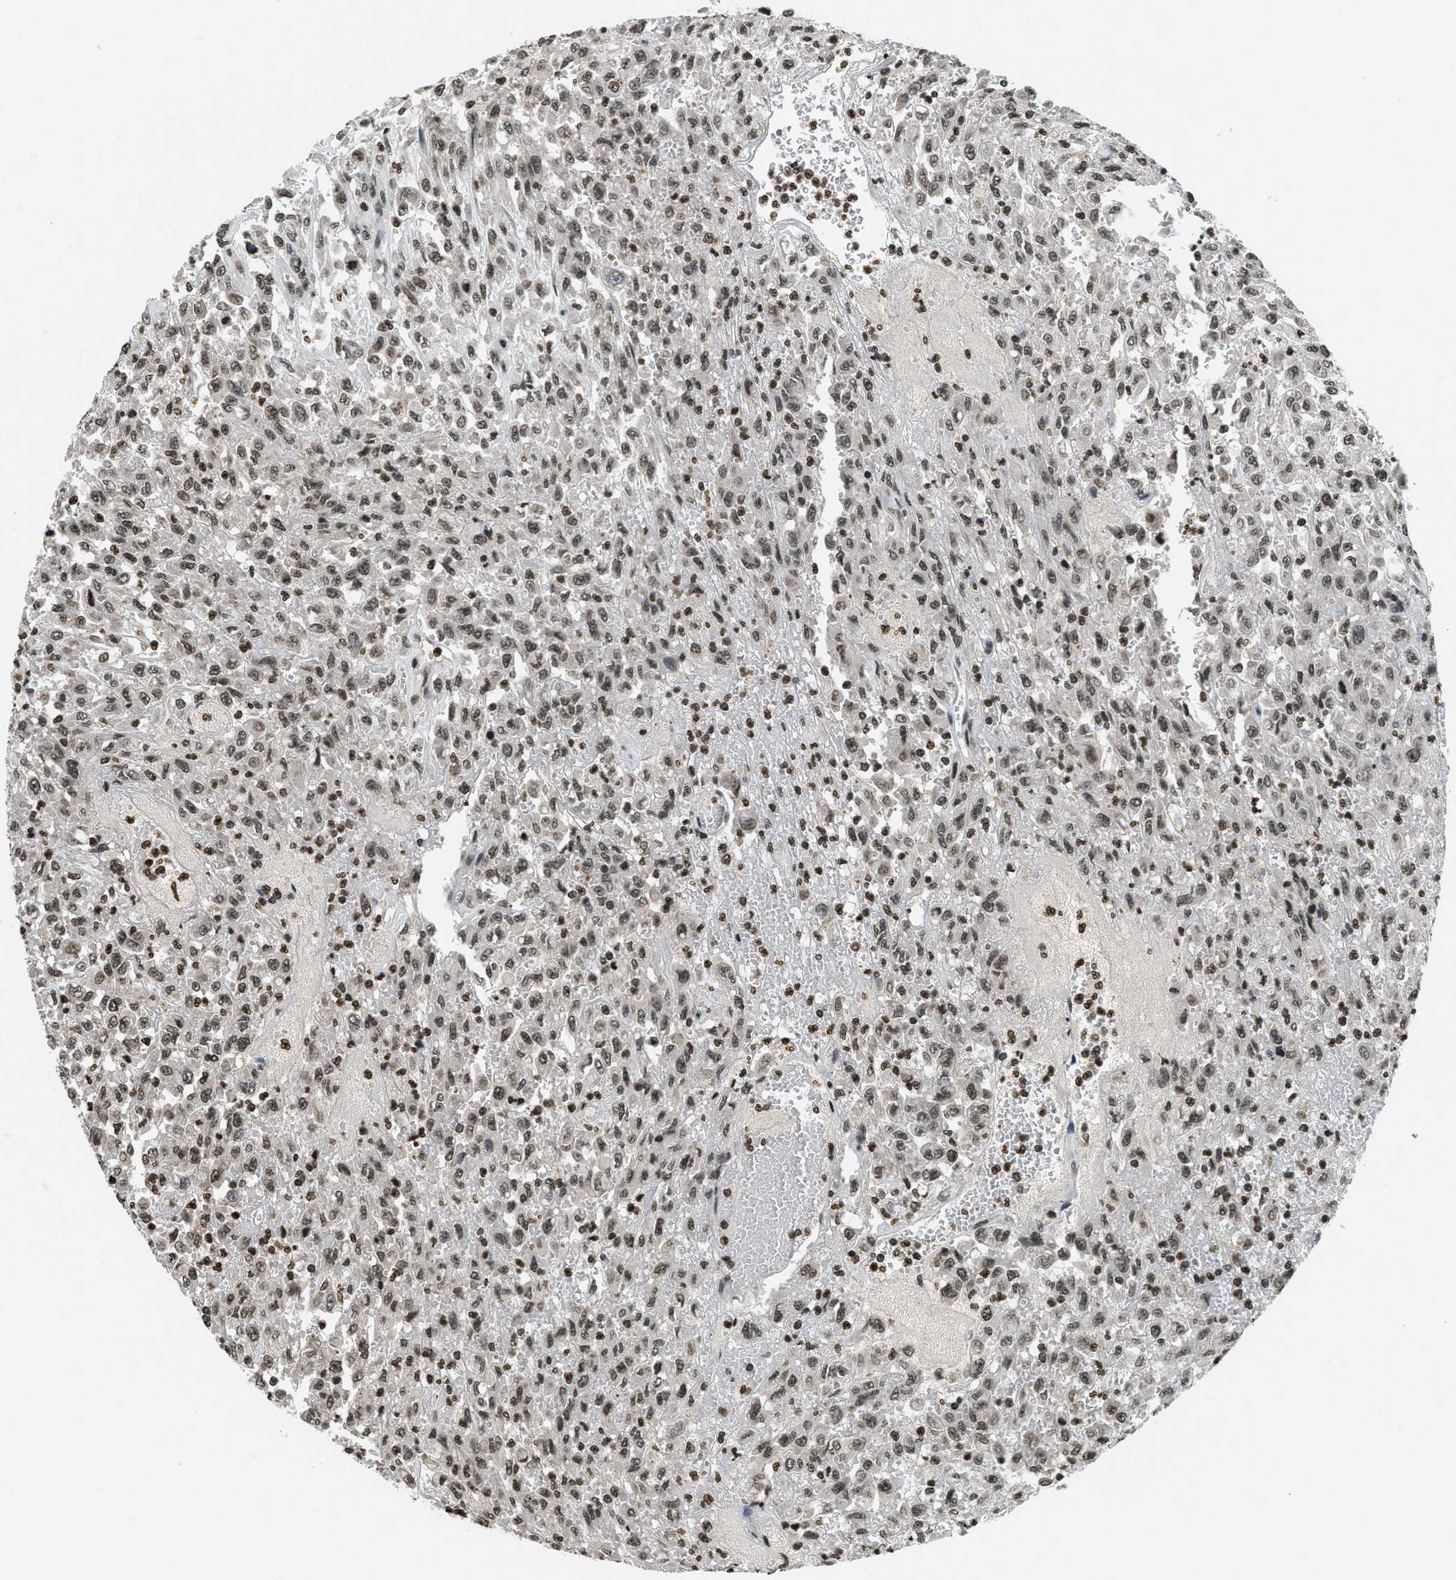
{"staining": {"intensity": "moderate", "quantity": ">75%", "location": "nuclear"}, "tissue": "urothelial cancer", "cell_type": "Tumor cells", "image_type": "cancer", "snomed": [{"axis": "morphology", "description": "Urothelial carcinoma, High grade"}, {"axis": "topography", "description": "Urinary bladder"}], "caption": "This photomicrograph exhibits IHC staining of human high-grade urothelial carcinoma, with medium moderate nuclear staining in approximately >75% of tumor cells.", "gene": "LDB2", "patient": {"sex": "male", "age": 46}}